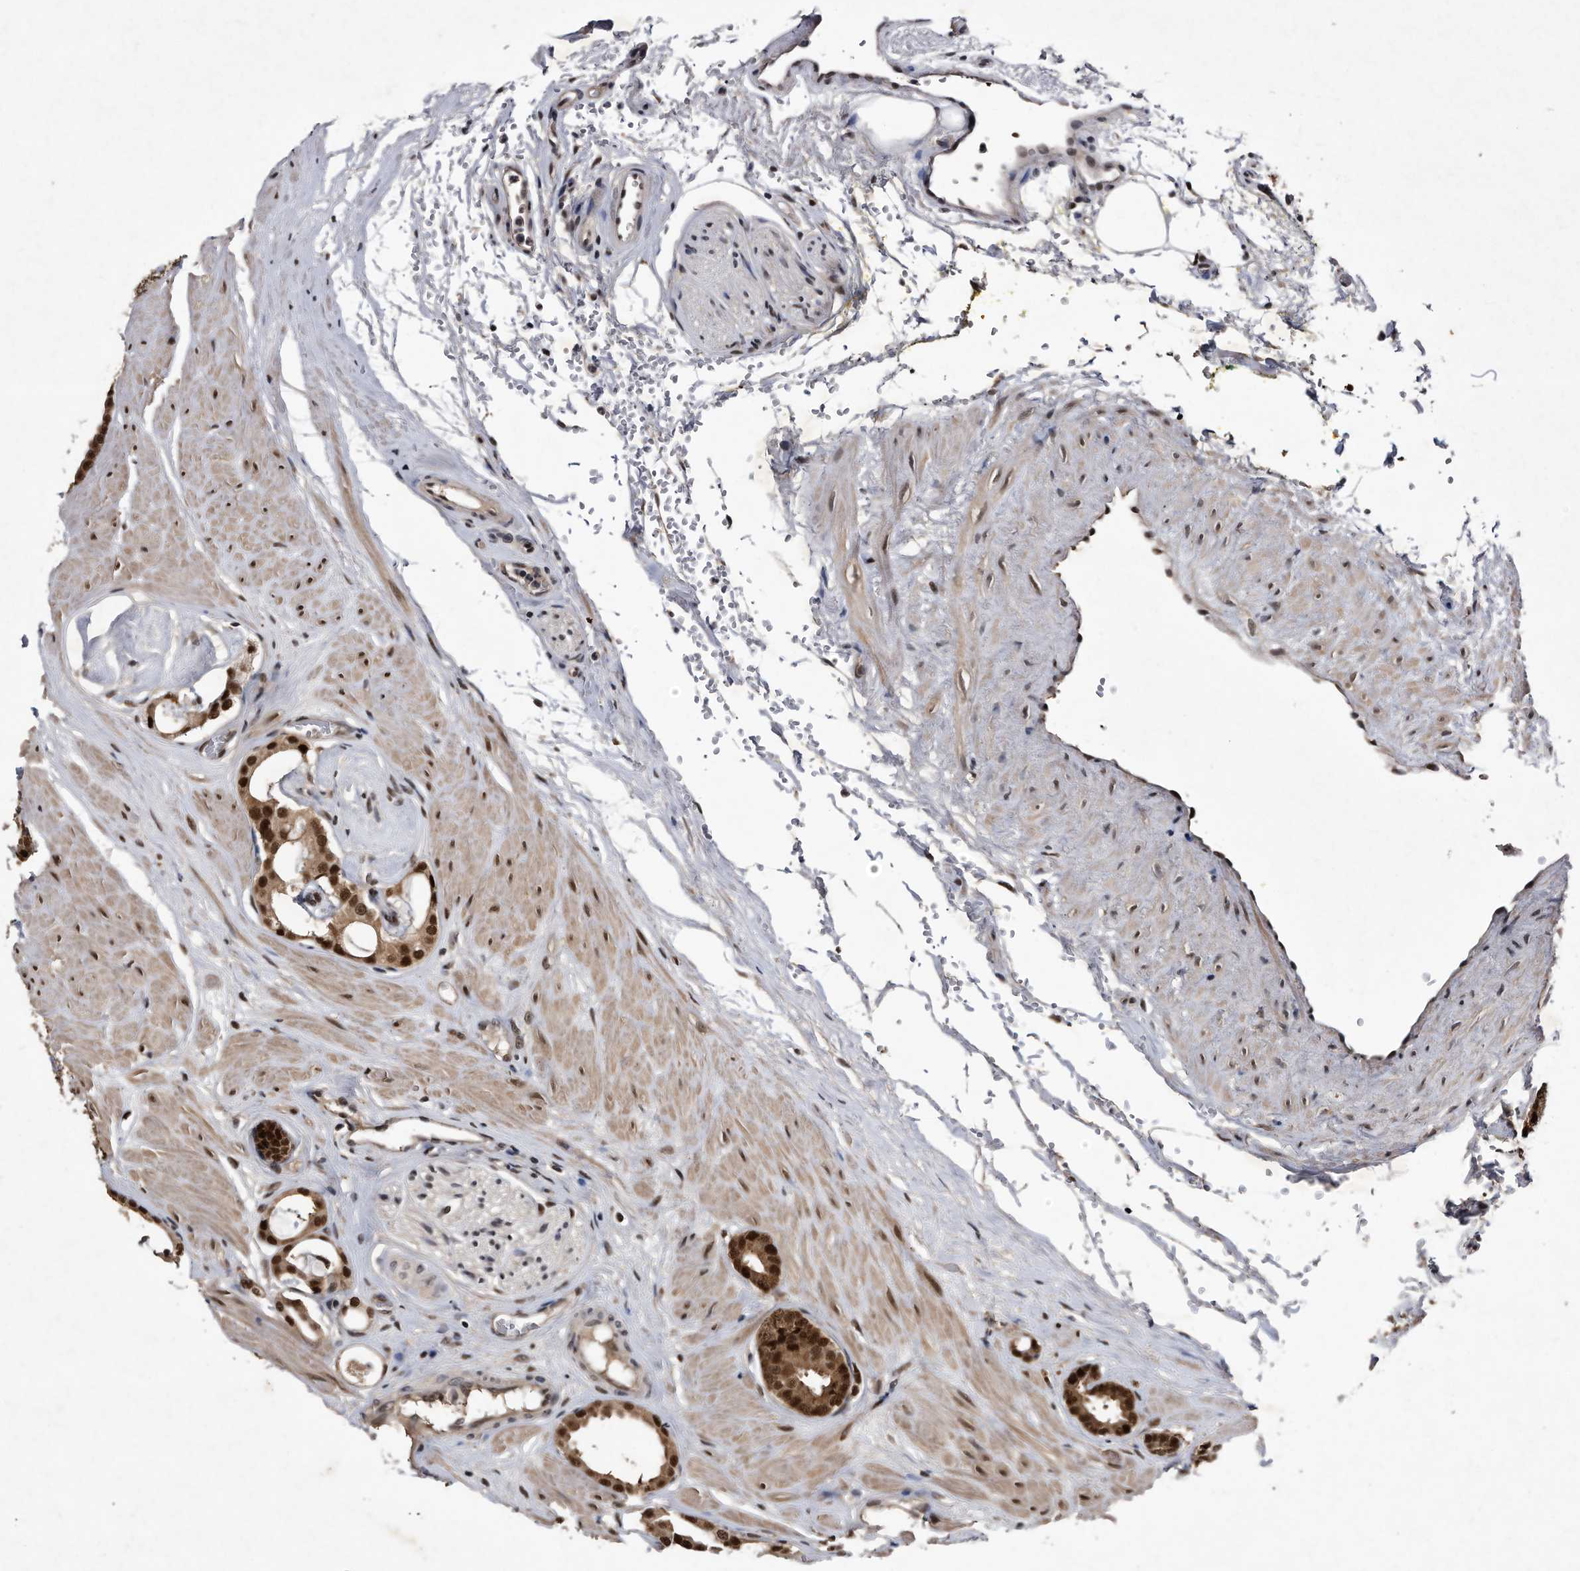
{"staining": {"intensity": "strong", "quantity": ">75%", "location": "cytoplasmic/membranous,nuclear"}, "tissue": "prostate cancer", "cell_type": "Tumor cells", "image_type": "cancer", "snomed": [{"axis": "morphology", "description": "Adenocarcinoma, Low grade"}, {"axis": "topography", "description": "Prostate"}], "caption": "Immunohistochemistry (IHC) micrograph of human prostate cancer (adenocarcinoma (low-grade)) stained for a protein (brown), which exhibits high levels of strong cytoplasmic/membranous and nuclear expression in about >75% of tumor cells.", "gene": "RAD23B", "patient": {"sex": "male", "age": 53}}